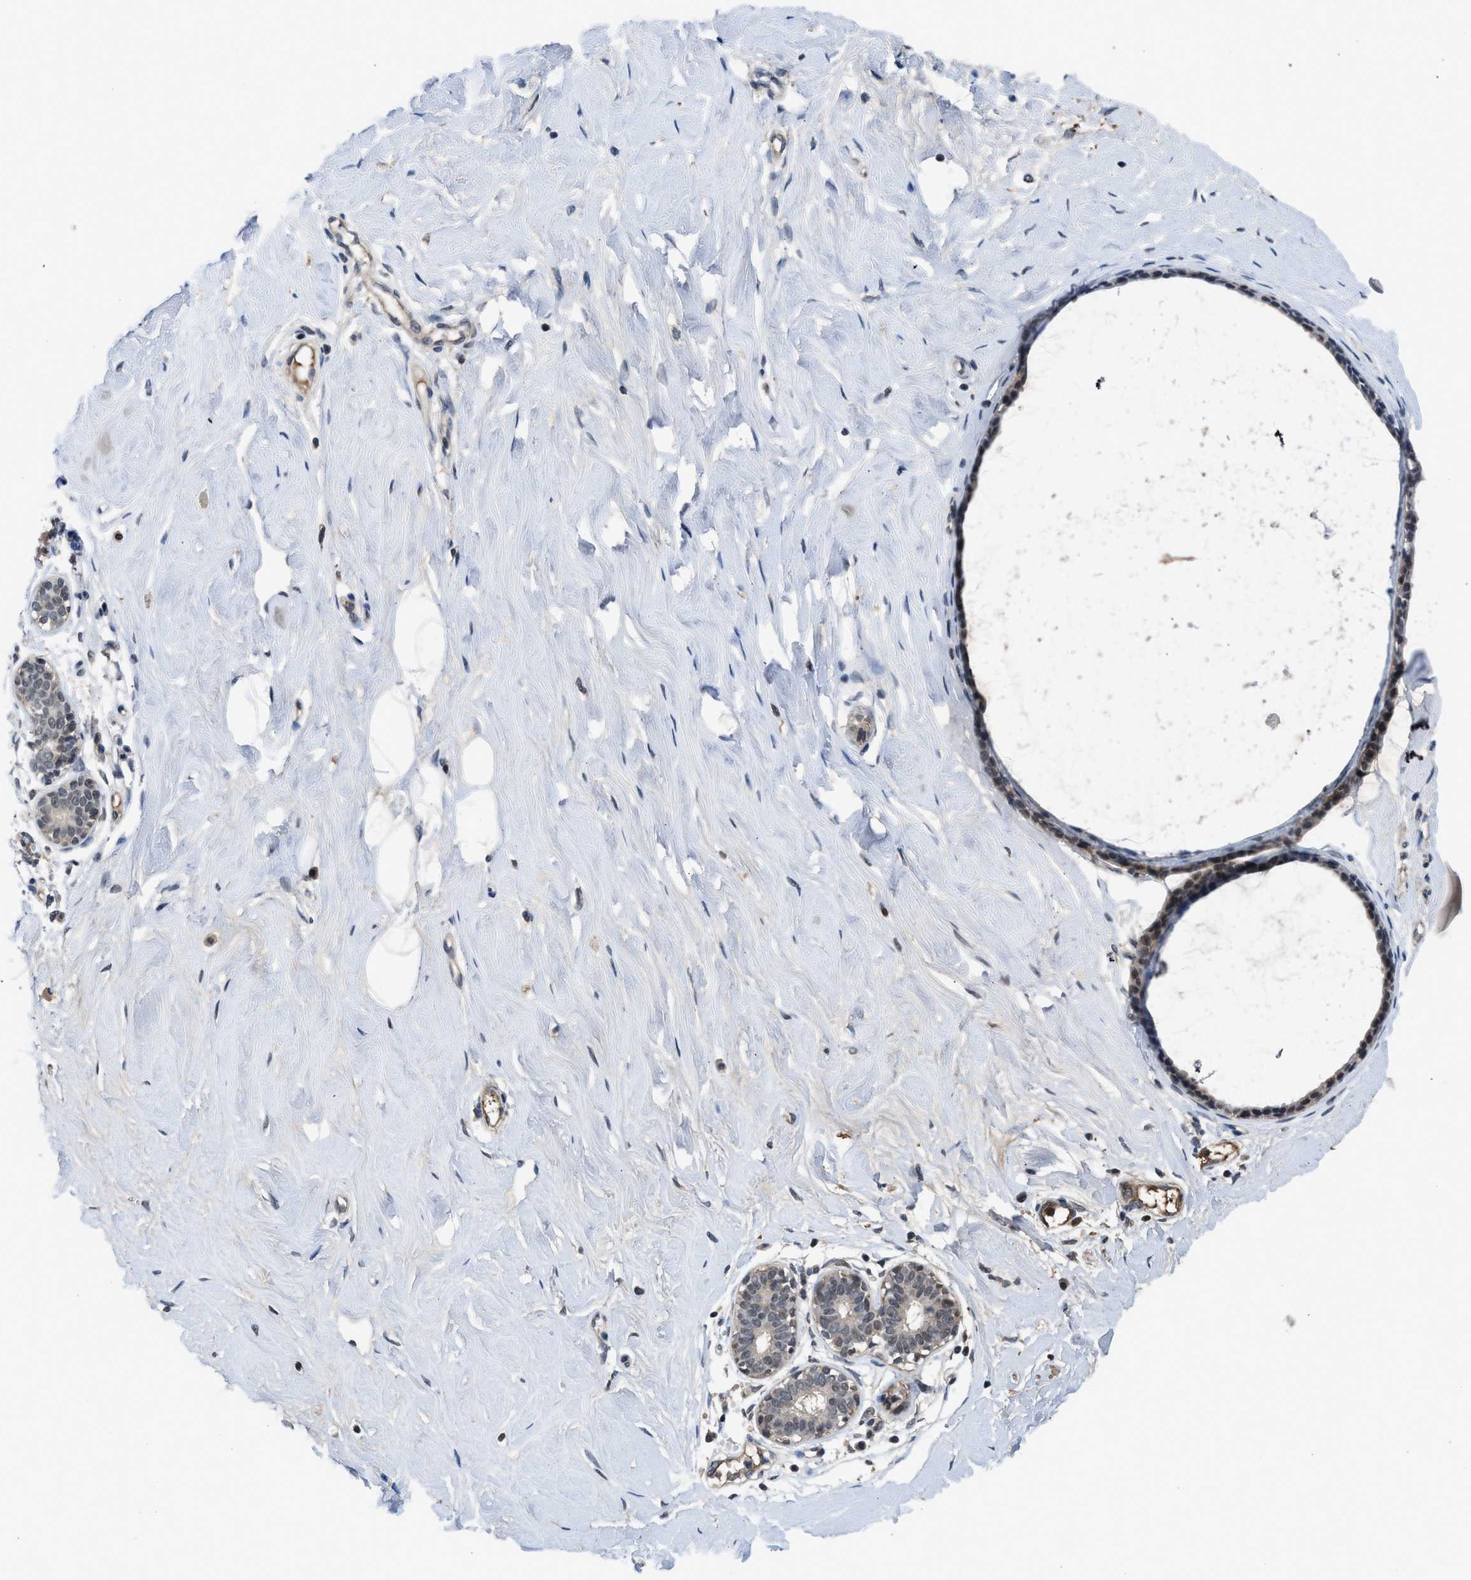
{"staining": {"intensity": "weak", "quantity": "25%-75%", "location": "nuclear"}, "tissue": "breast", "cell_type": "Adipocytes", "image_type": "normal", "snomed": [{"axis": "morphology", "description": "Normal tissue, NOS"}, {"axis": "topography", "description": "Breast"}], "caption": "A micrograph of breast stained for a protein shows weak nuclear brown staining in adipocytes. The protein of interest is shown in brown color, while the nuclei are stained blue.", "gene": "TERF2IP", "patient": {"sex": "female", "age": 23}}